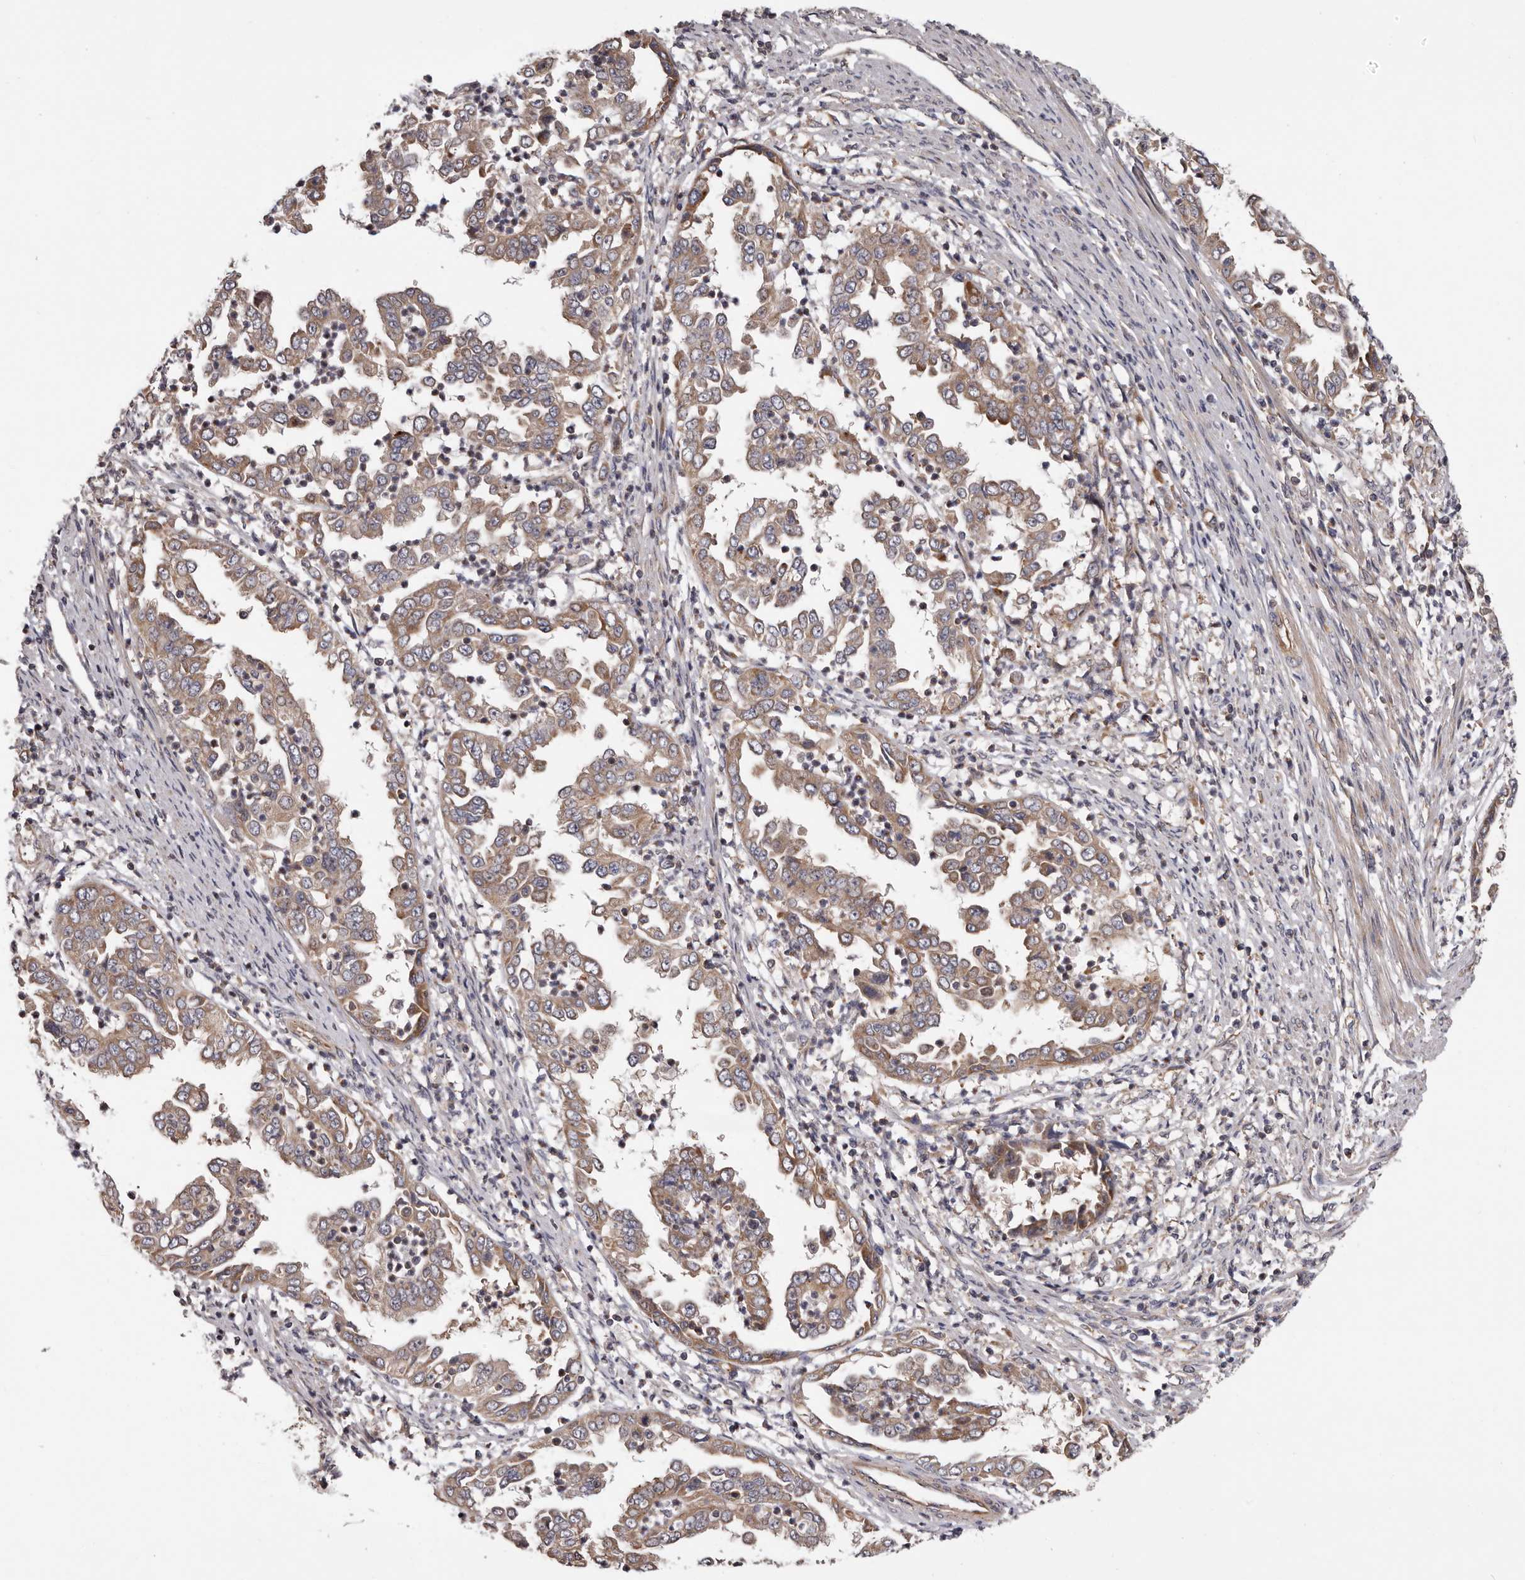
{"staining": {"intensity": "moderate", "quantity": ">75%", "location": "cytoplasmic/membranous"}, "tissue": "endometrial cancer", "cell_type": "Tumor cells", "image_type": "cancer", "snomed": [{"axis": "morphology", "description": "Adenocarcinoma, NOS"}, {"axis": "topography", "description": "Endometrium"}], "caption": "Human endometrial cancer stained for a protein (brown) displays moderate cytoplasmic/membranous positive positivity in about >75% of tumor cells.", "gene": "VPS37A", "patient": {"sex": "female", "age": 85}}